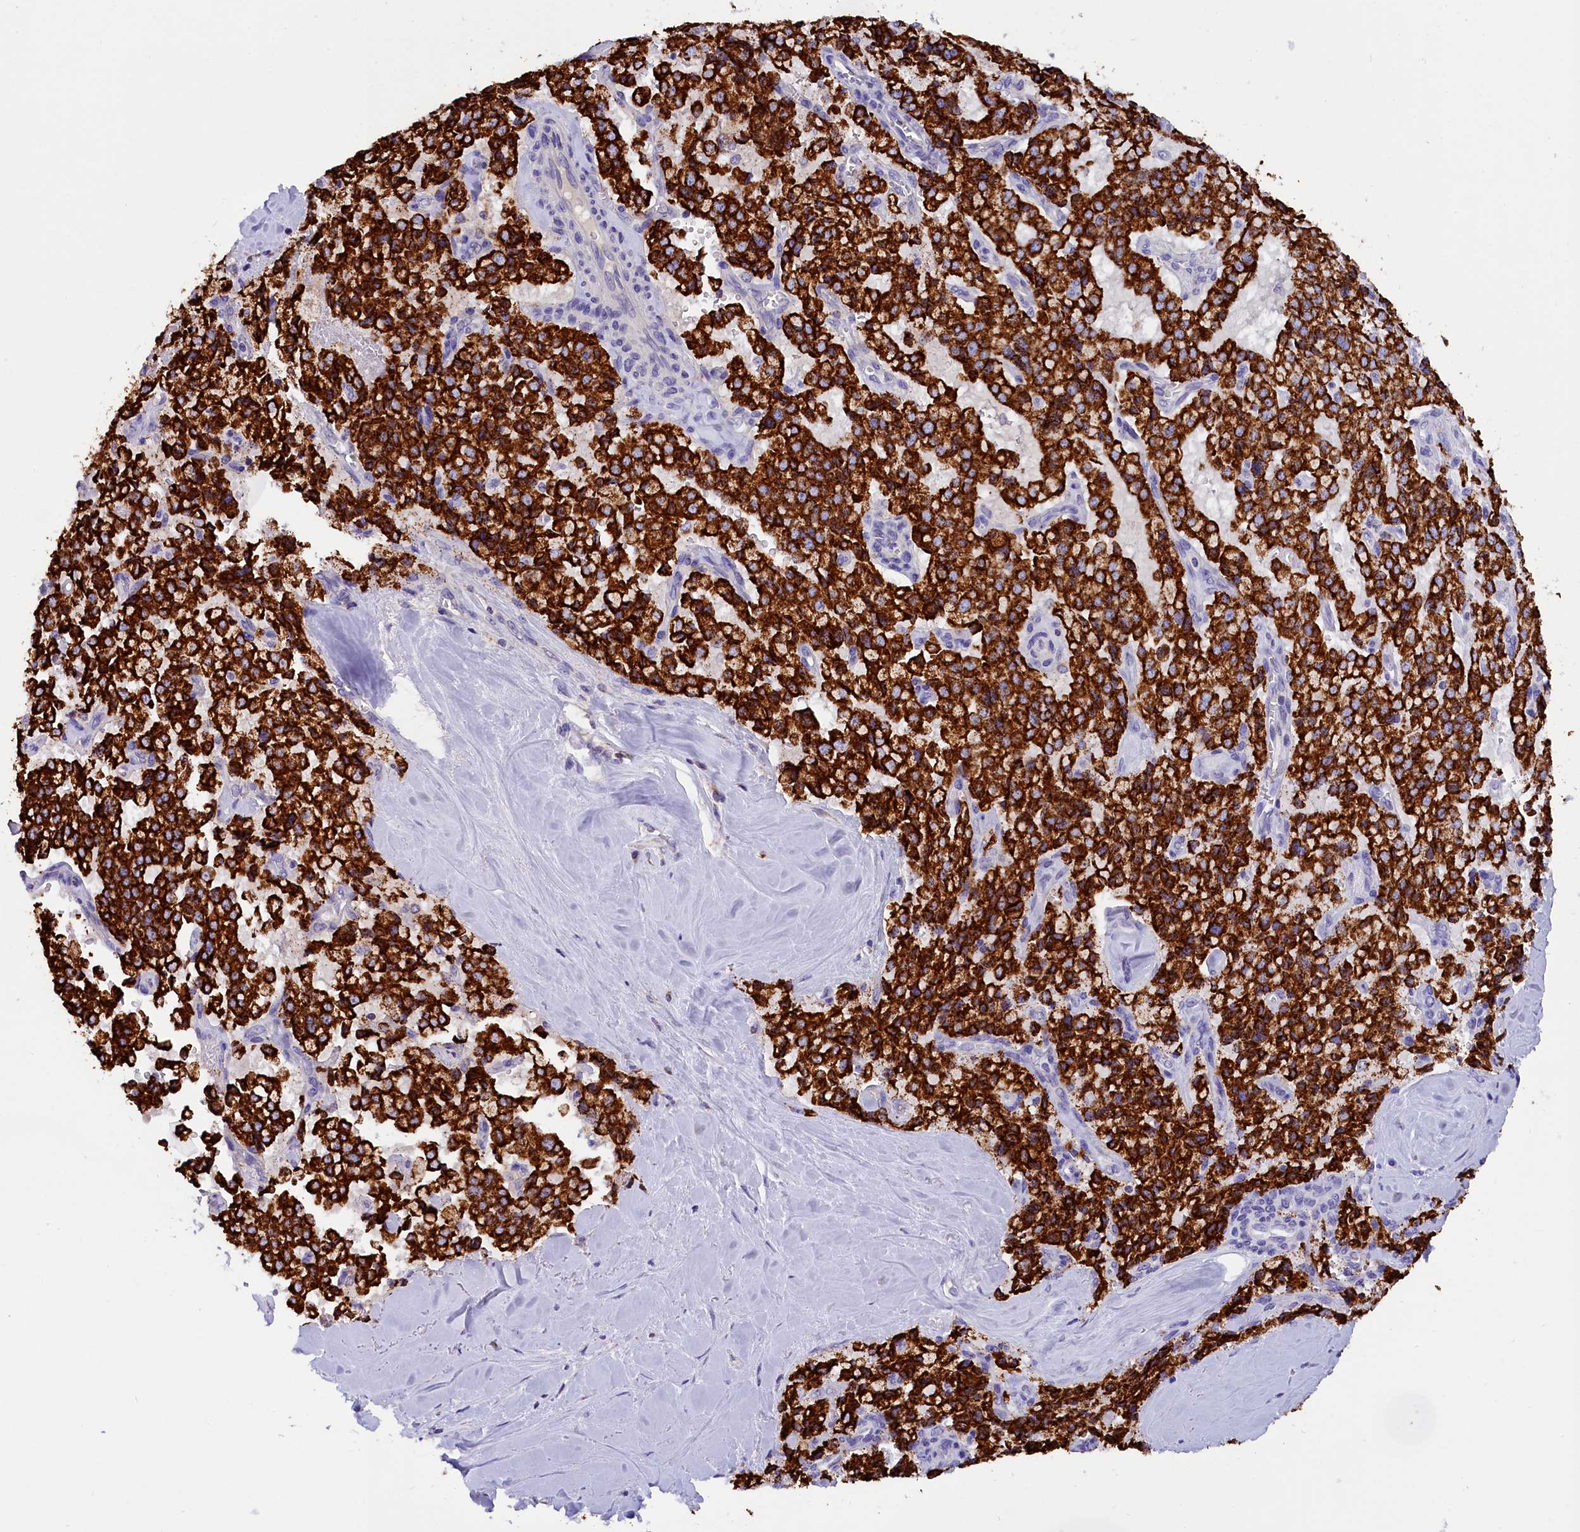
{"staining": {"intensity": "strong", "quantity": ">75%", "location": "cytoplasmic/membranous"}, "tissue": "pancreatic cancer", "cell_type": "Tumor cells", "image_type": "cancer", "snomed": [{"axis": "morphology", "description": "Adenocarcinoma, NOS"}, {"axis": "topography", "description": "Pancreas"}], "caption": "The micrograph shows a brown stain indicating the presence of a protein in the cytoplasmic/membranous of tumor cells in pancreatic cancer.", "gene": "ABAT", "patient": {"sex": "male", "age": 65}}